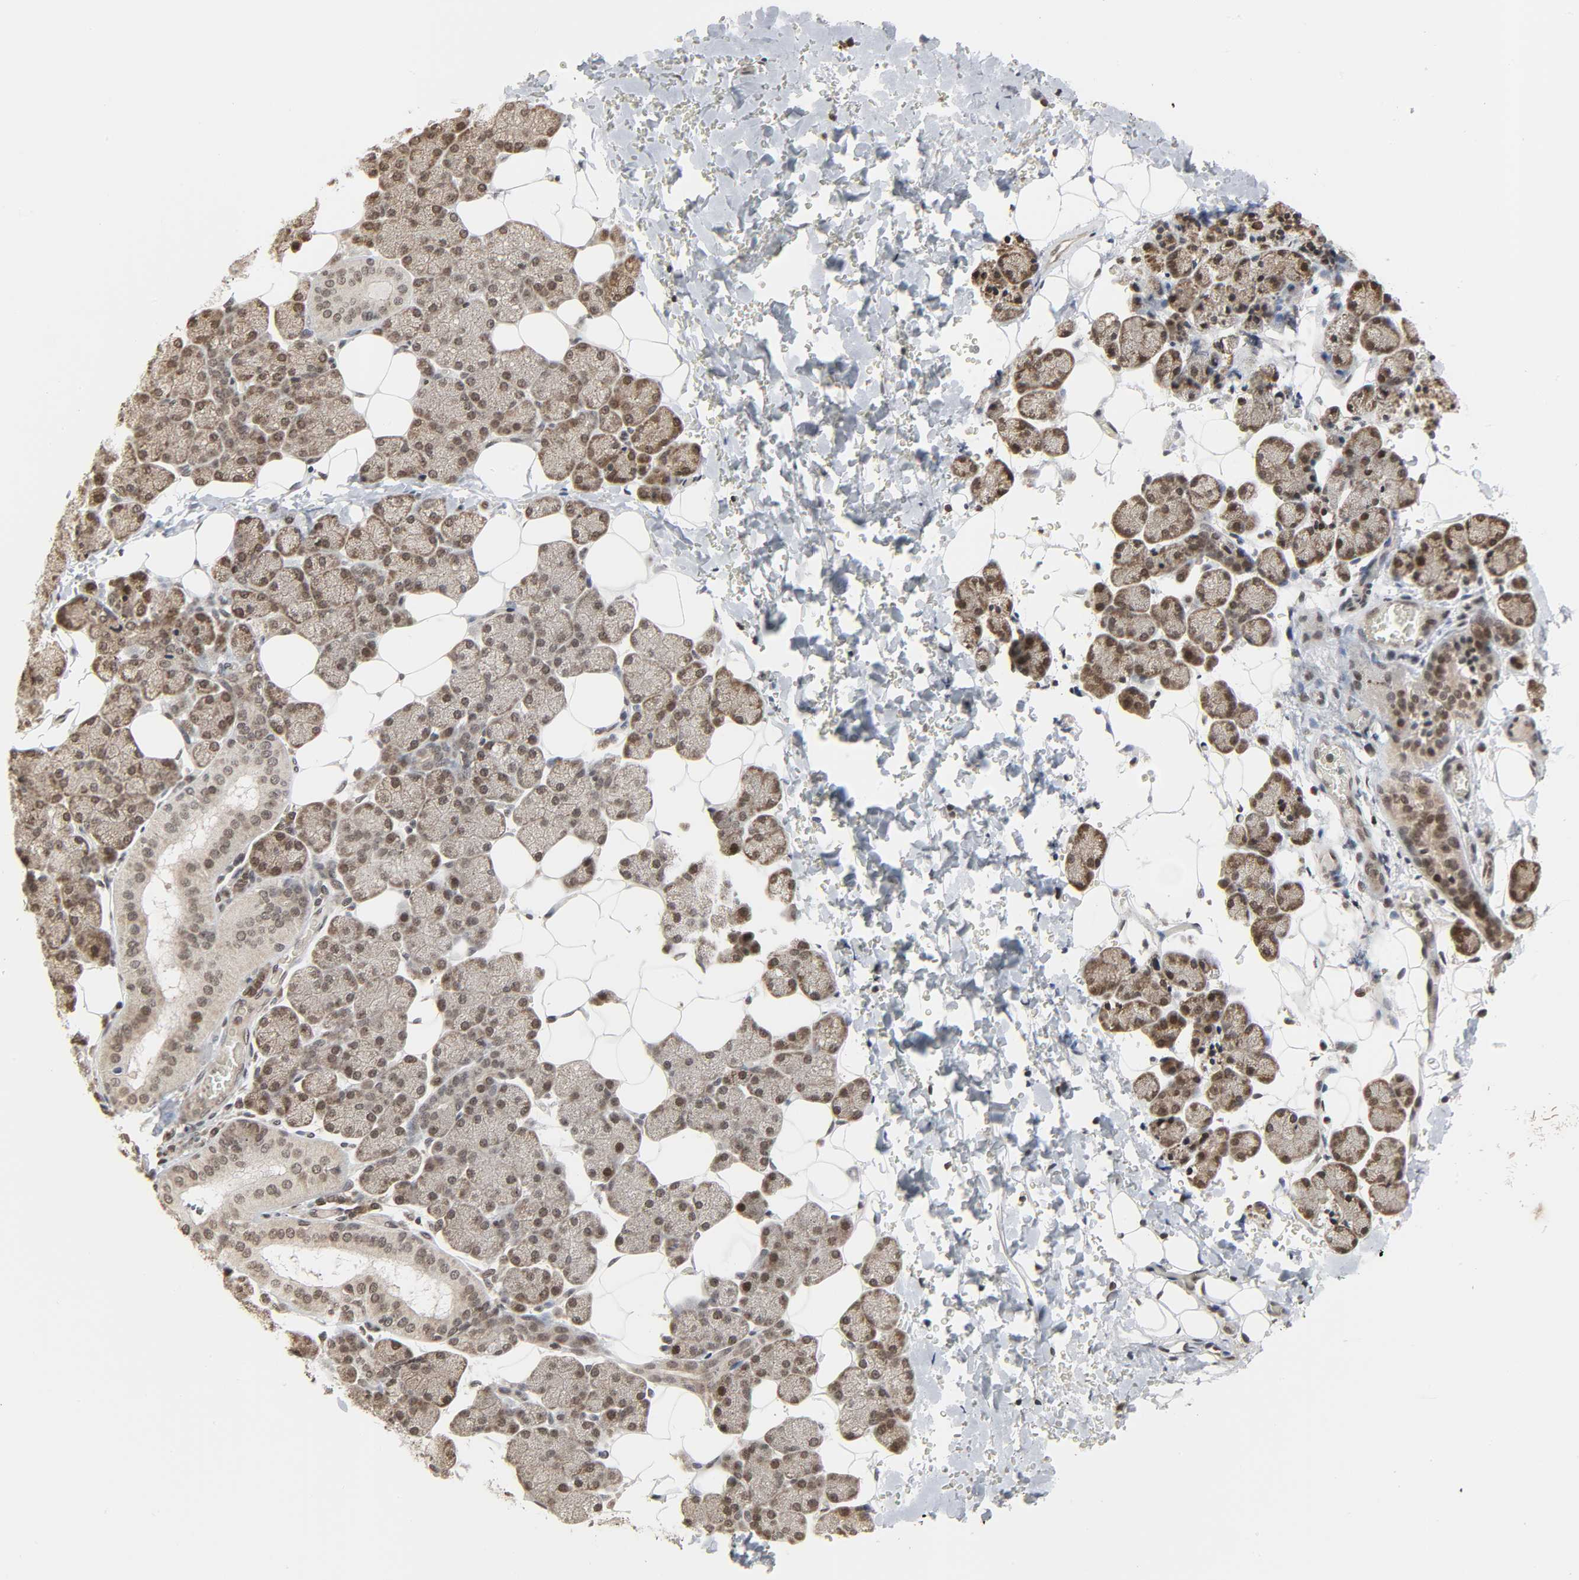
{"staining": {"intensity": "moderate", "quantity": "25%-75%", "location": "nuclear"}, "tissue": "salivary gland", "cell_type": "Glandular cells", "image_type": "normal", "snomed": [{"axis": "morphology", "description": "Normal tissue, NOS"}, {"axis": "topography", "description": "Lymph node"}, {"axis": "topography", "description": "Salivary gland"}], "caption": "Glandular cells show medium levels of moderate nuclear expression in about 25%-75% of cells in benign human salivary gland.", "gene": "XRCC1", "patient": {"sex": "male", "age": 8}}